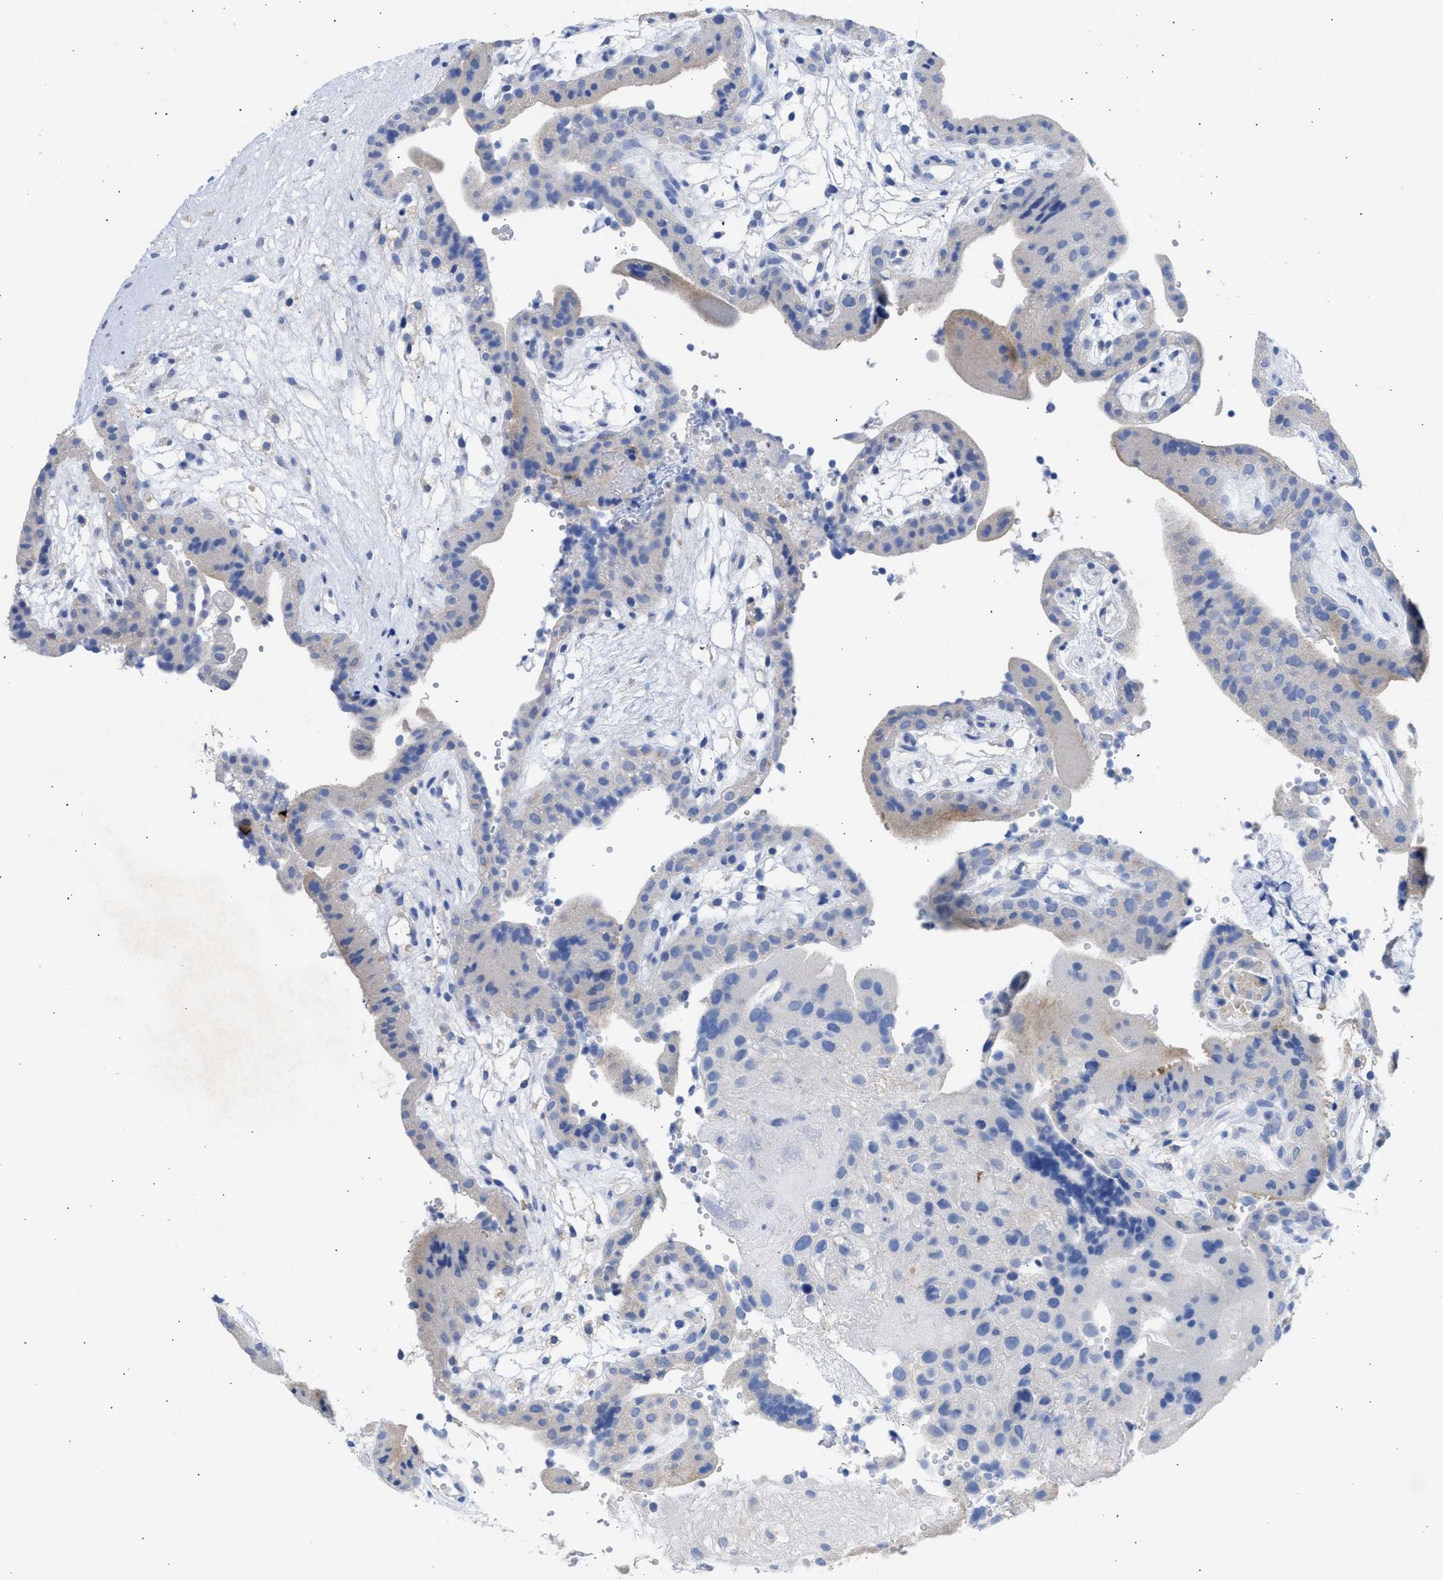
{"staining": {"intensity": "negative", "quantity": "none", "location": "none"}, "tissue": "placenta", "cell_type": "Decidual cells", "image_type": "normal", "snomed": [{"axis": "morphology", "description": "Normal tissue, NOS"}, {"axis": "topography", "description": "Placenta"}], "caption": "DAB immunohistochemical staining of normal human placenta displays no significant staining in decidual cells.", "gene": "RSPH1", "patient": {"sex": "female", "age": 18}}